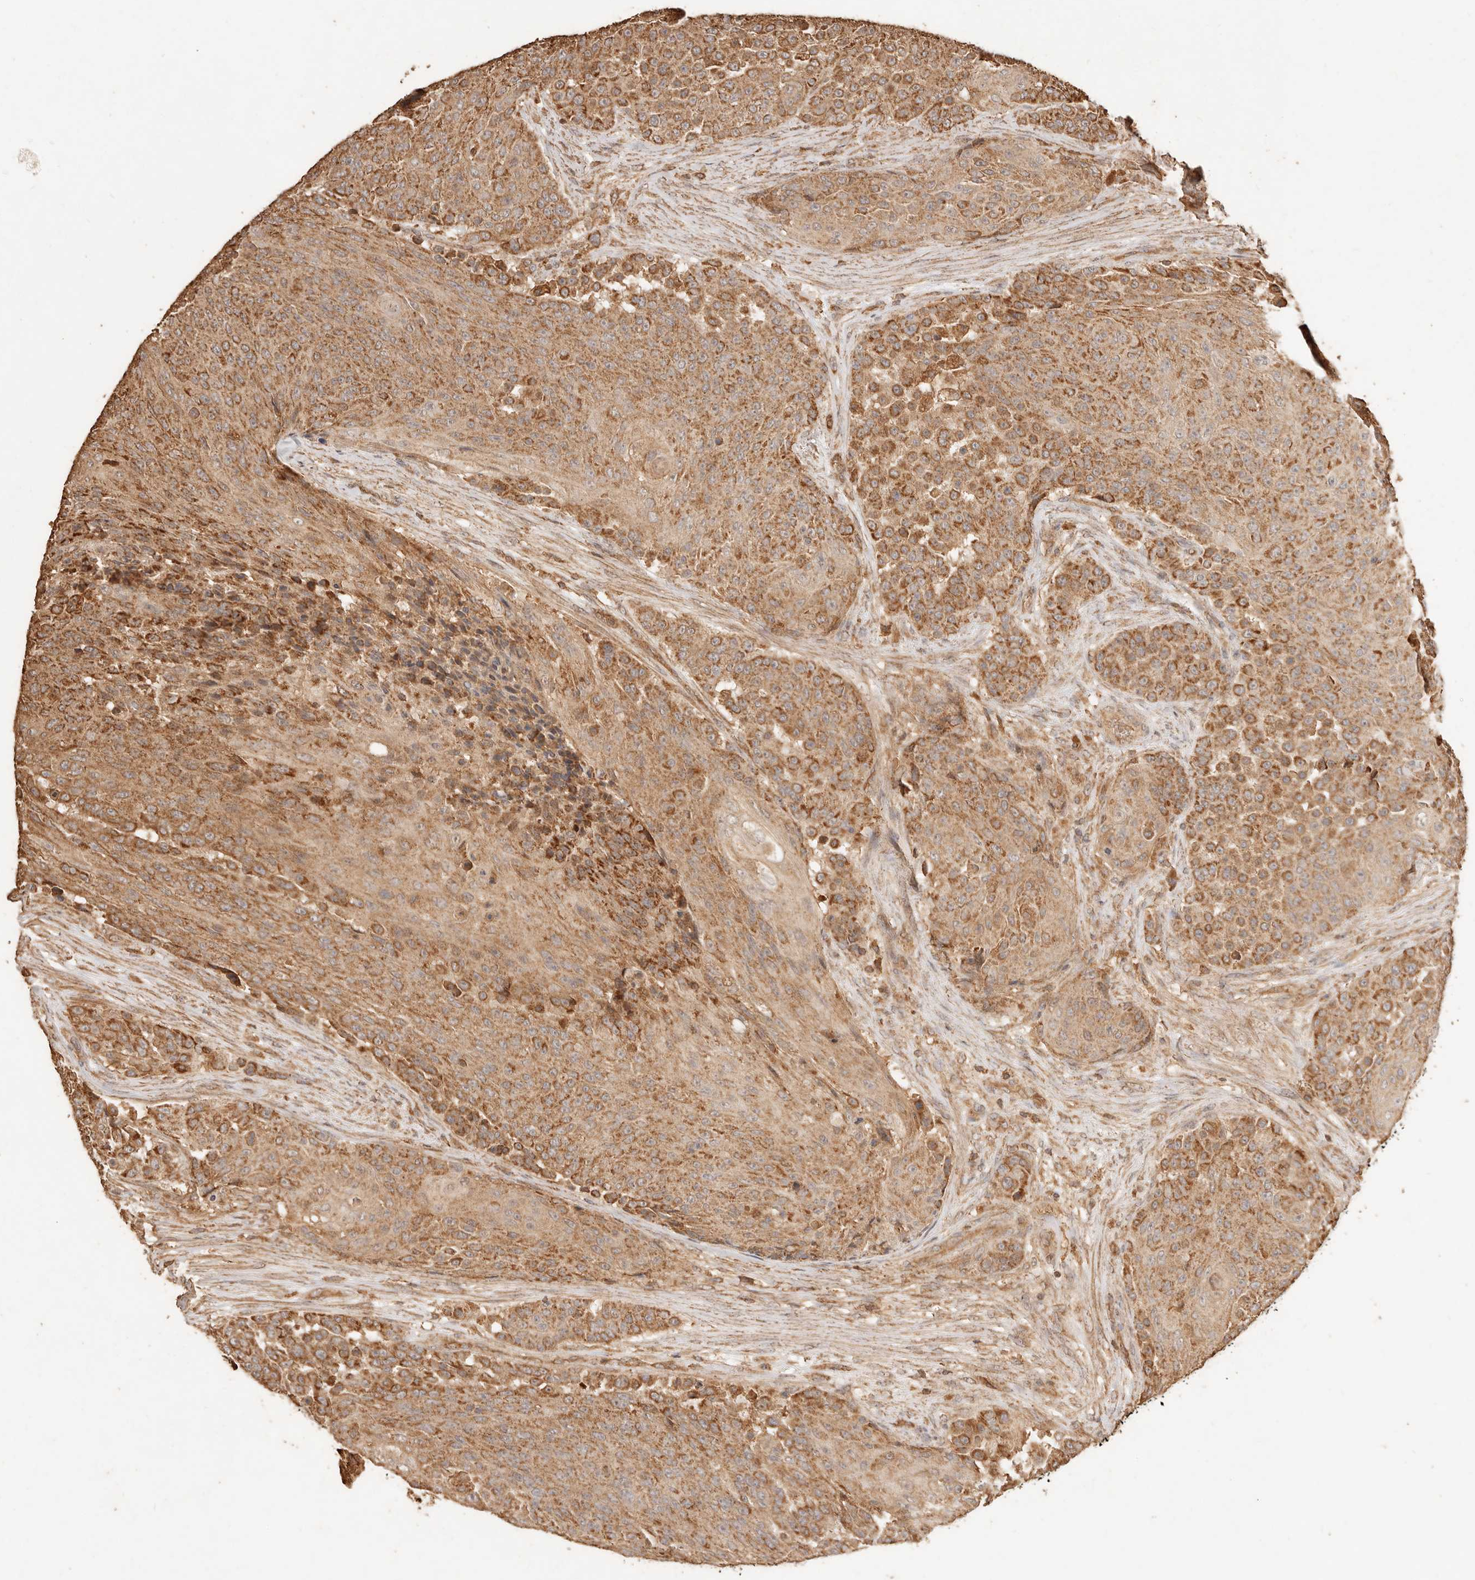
{"staining": {"intensity": "moderate", "quantity": ">75%", "location": "cytoplasmic/membranous"}, "tissue": "urothelial cancer", "cell_type": "Tumor cells", "image_type": "cancer", "snomed": [{"axis": "morphology", "description": "Urothelial carcinoma, High grade"}, {"axis": "topography", "description": "Urinary bladder"}], "caption": "Tumor cells reveal moderate cytoplasmic/membranous staining in approximately >75% of cells in urothelial cancer.", "gene": "FAM180B", "patient": {"sex": "female", "age": 63}}